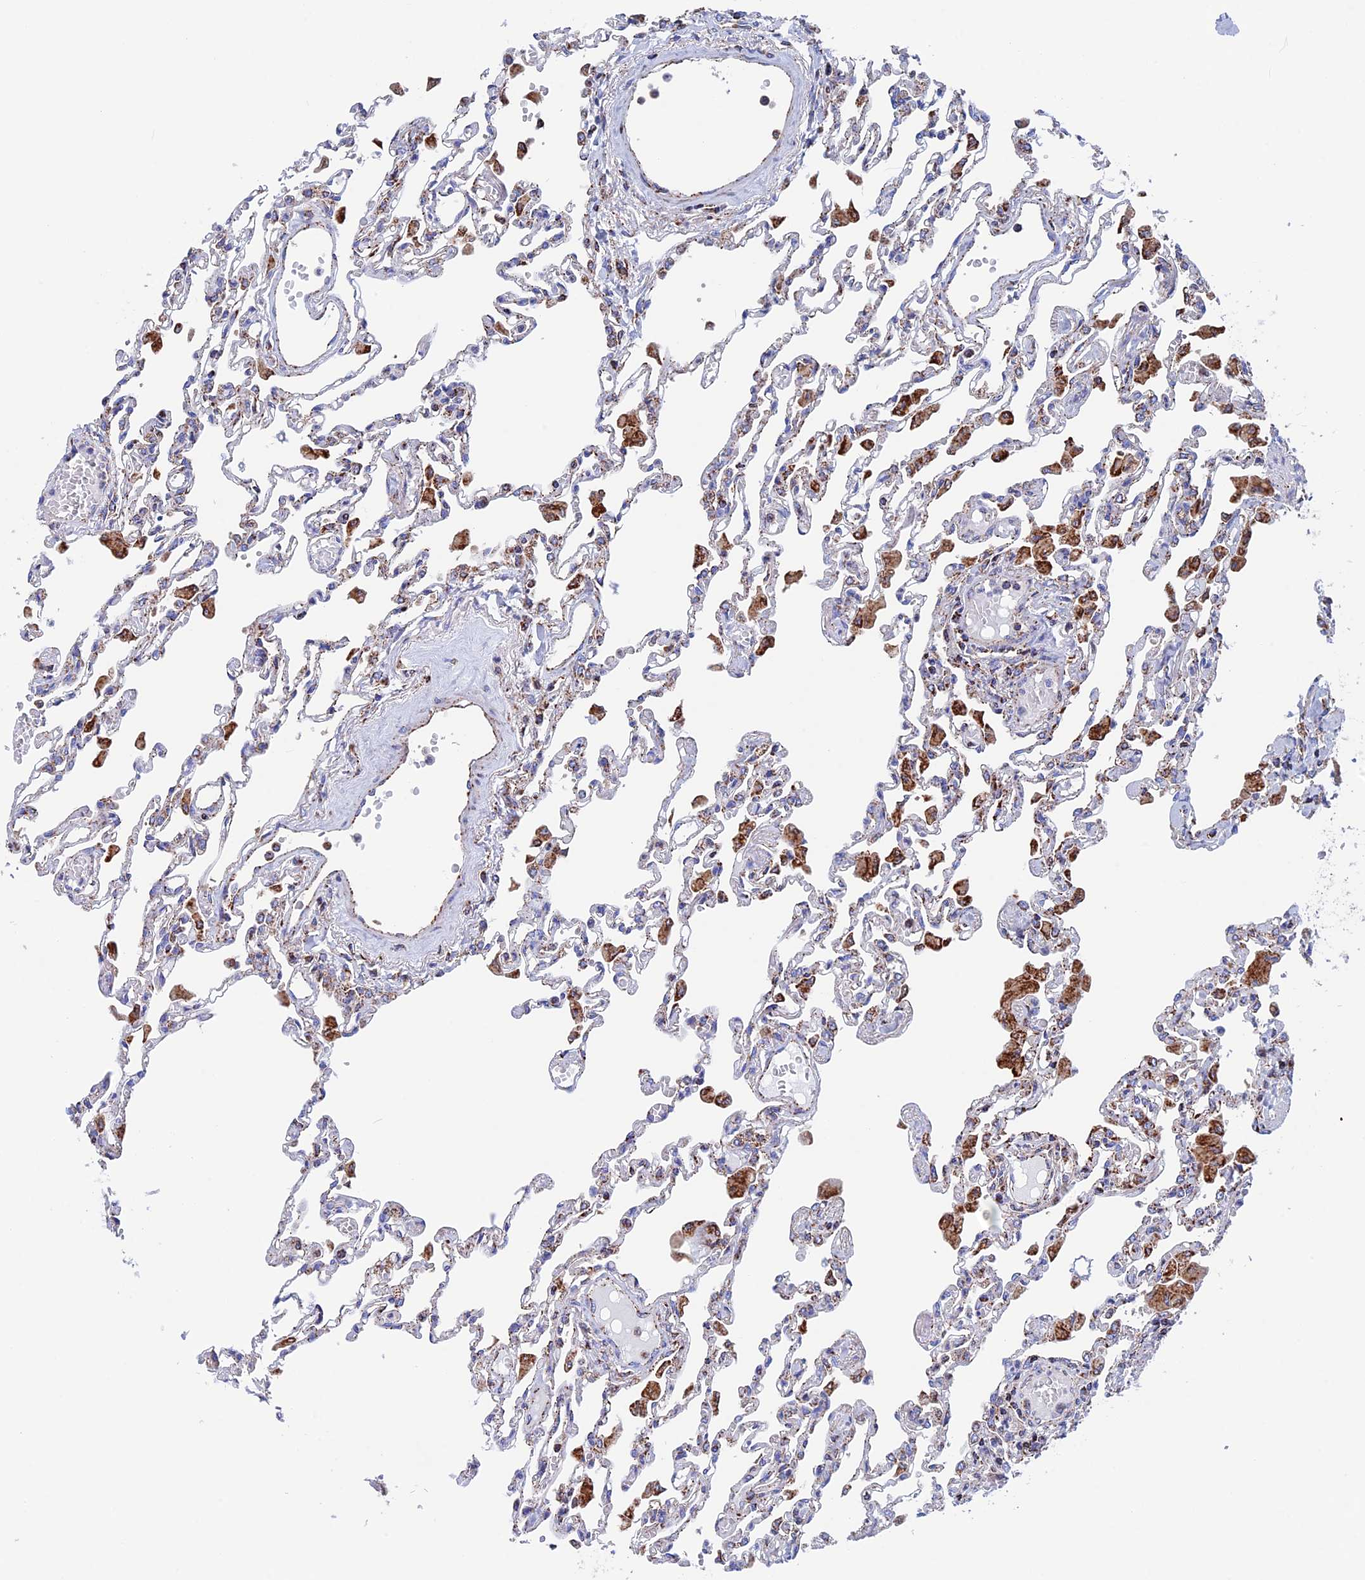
{"staining": {"intensity": "negative", "quantity": "none", "location": "none"}, "tissue": "lung", "cell_type": "Alveolar cells", "image_type": "normal", "snomed": [{"axis": "morphology", "description": "Normal tissue, NOS"}, {"axis": "topography", "description": "Bronchus"}, {"axis": "topography", "description": "Lung"}], "caption": "This is a histopathology image of immunohistochemistry staining of benign lung, which shows no staining in alveolar cells. (Stains: DAB IHC with hematoxylin counter stain, Microscopy: brightfield microscopy at high magnification).", "gene": "WDR83", "patient": {"sex": "female", "age": 49}}